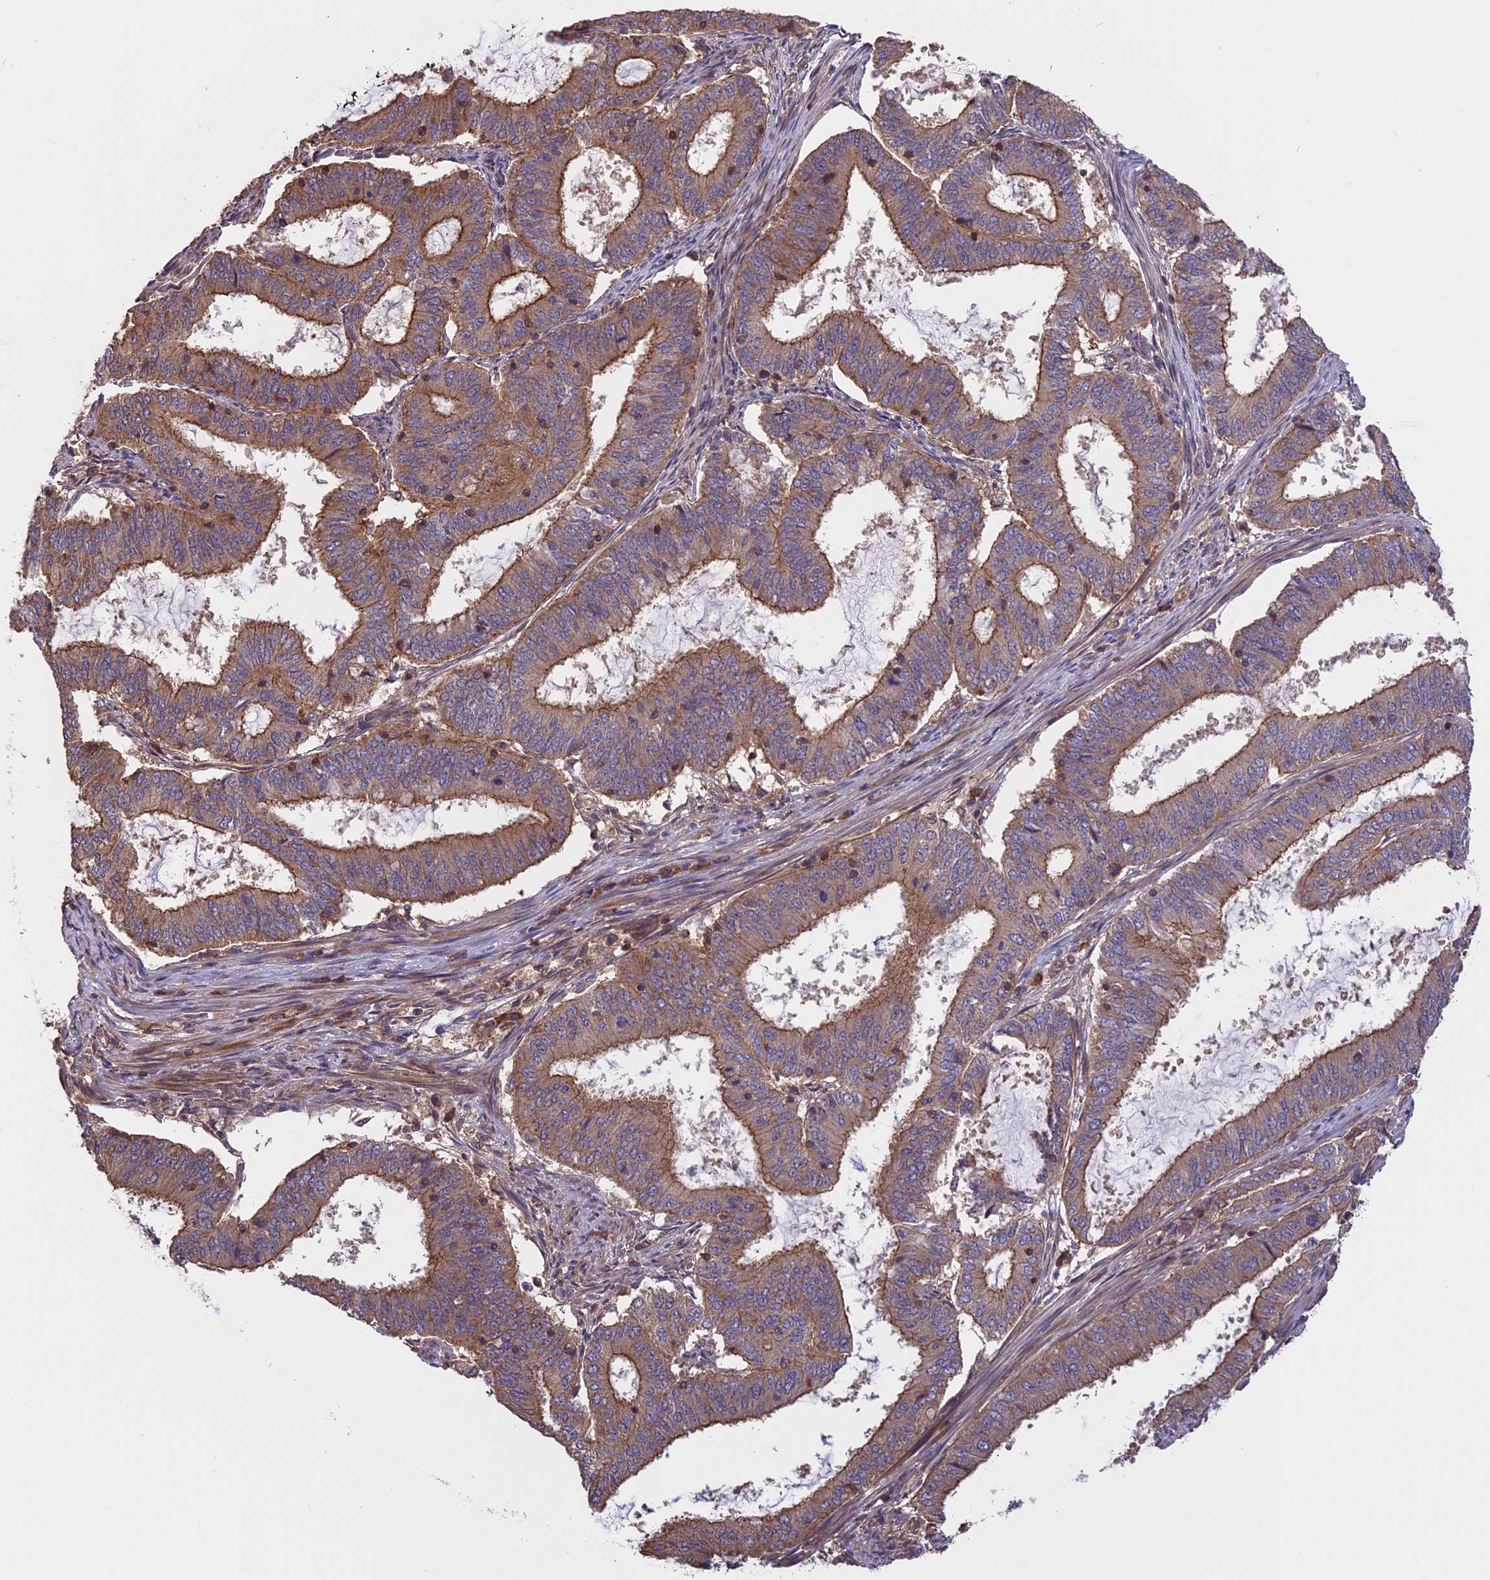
{"staining": {"intensity": "moderate", "quantity": ">75%", "location": "cytoplasmic/membranous"}, "tissue": "endometrial cancer", "cell_type": "Tumor cells", "image_type": "cancer", "snomed": [{"axis": "morphology", "description": "Adenocarcinoma, NOS"}, {"axis": "topography", "description": "Endometrium"}], "caption": "High-magnification brightfield microscopy of endometrial cancer (adenocarcinoma) stained with DAB (3,3'-diaminobenzidine) (brown) and counterstained with hematoxylin (blue). tumor cells exhibit moderate cytoplasmic/membranous staining is appreciated in approximately>75% of cells. (brown staining indicates protein expression, while blue staining denotes nuclei).", "gene": "GAS8", "patient": {"sex": "female", "age": 51}}